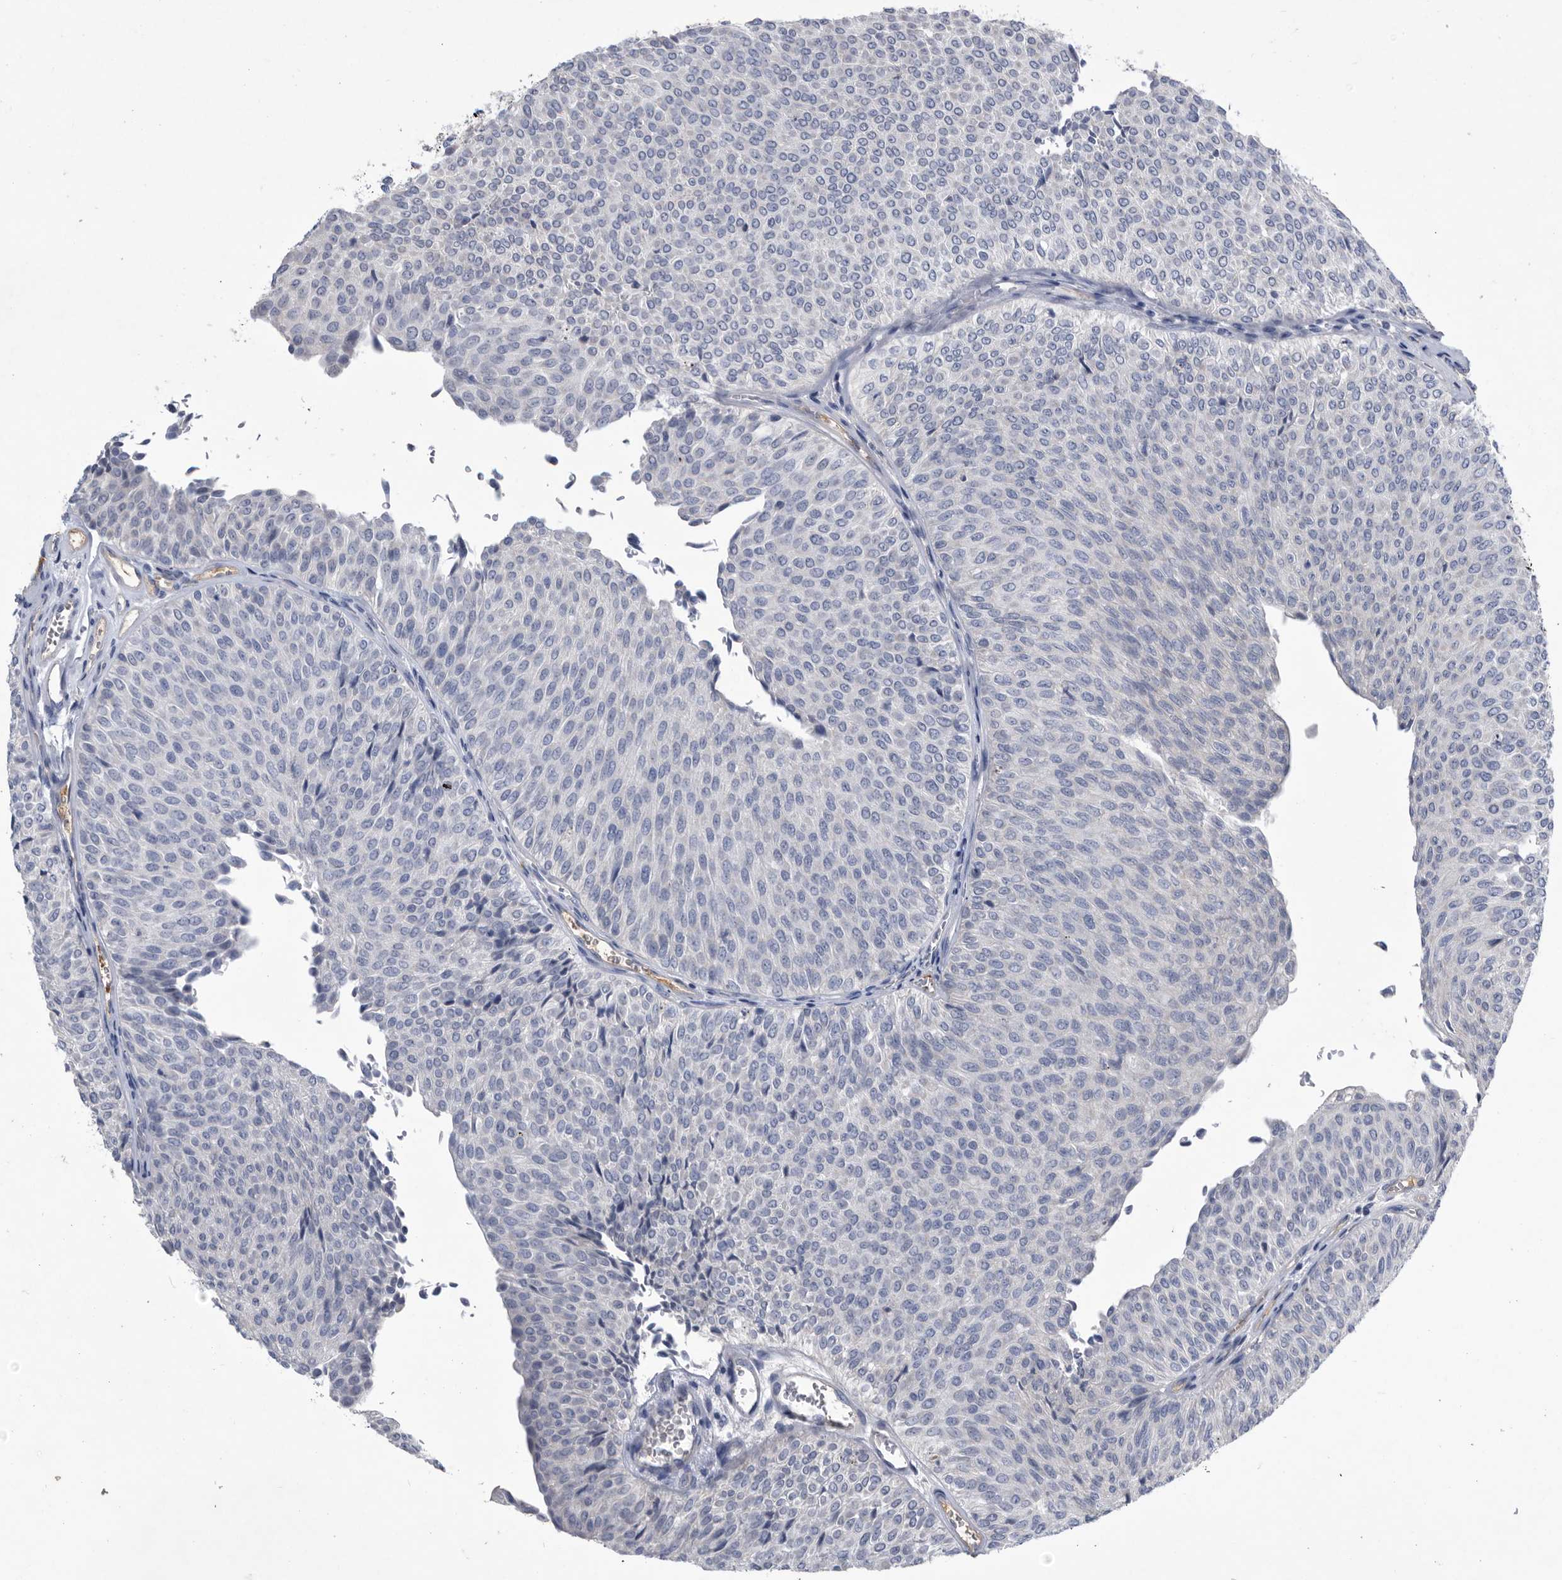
{"staining": {"intensity": "negative", "quantity": "none", "location": "none"}, "tissue": "urothelial cancer", "cell_type": "Tumor cells", "image_type": "cancer", "snomed": [{"axis": "morphology", "description": "Urothelial carcinoma, Low grade"}, {"axis": "topography", "description": "Urinary bladder"}], "caption": "Urothelial cancer was stained to show a protein in brown. There is no significant staining in tumor cells. Brightfield microscopy of immunohistochemistry stained with DAB (brown) and hematoxylin (blue), captured at high magnification.", "gene": "BTBD6", "patient": {"sex": "male", "age": 78}}